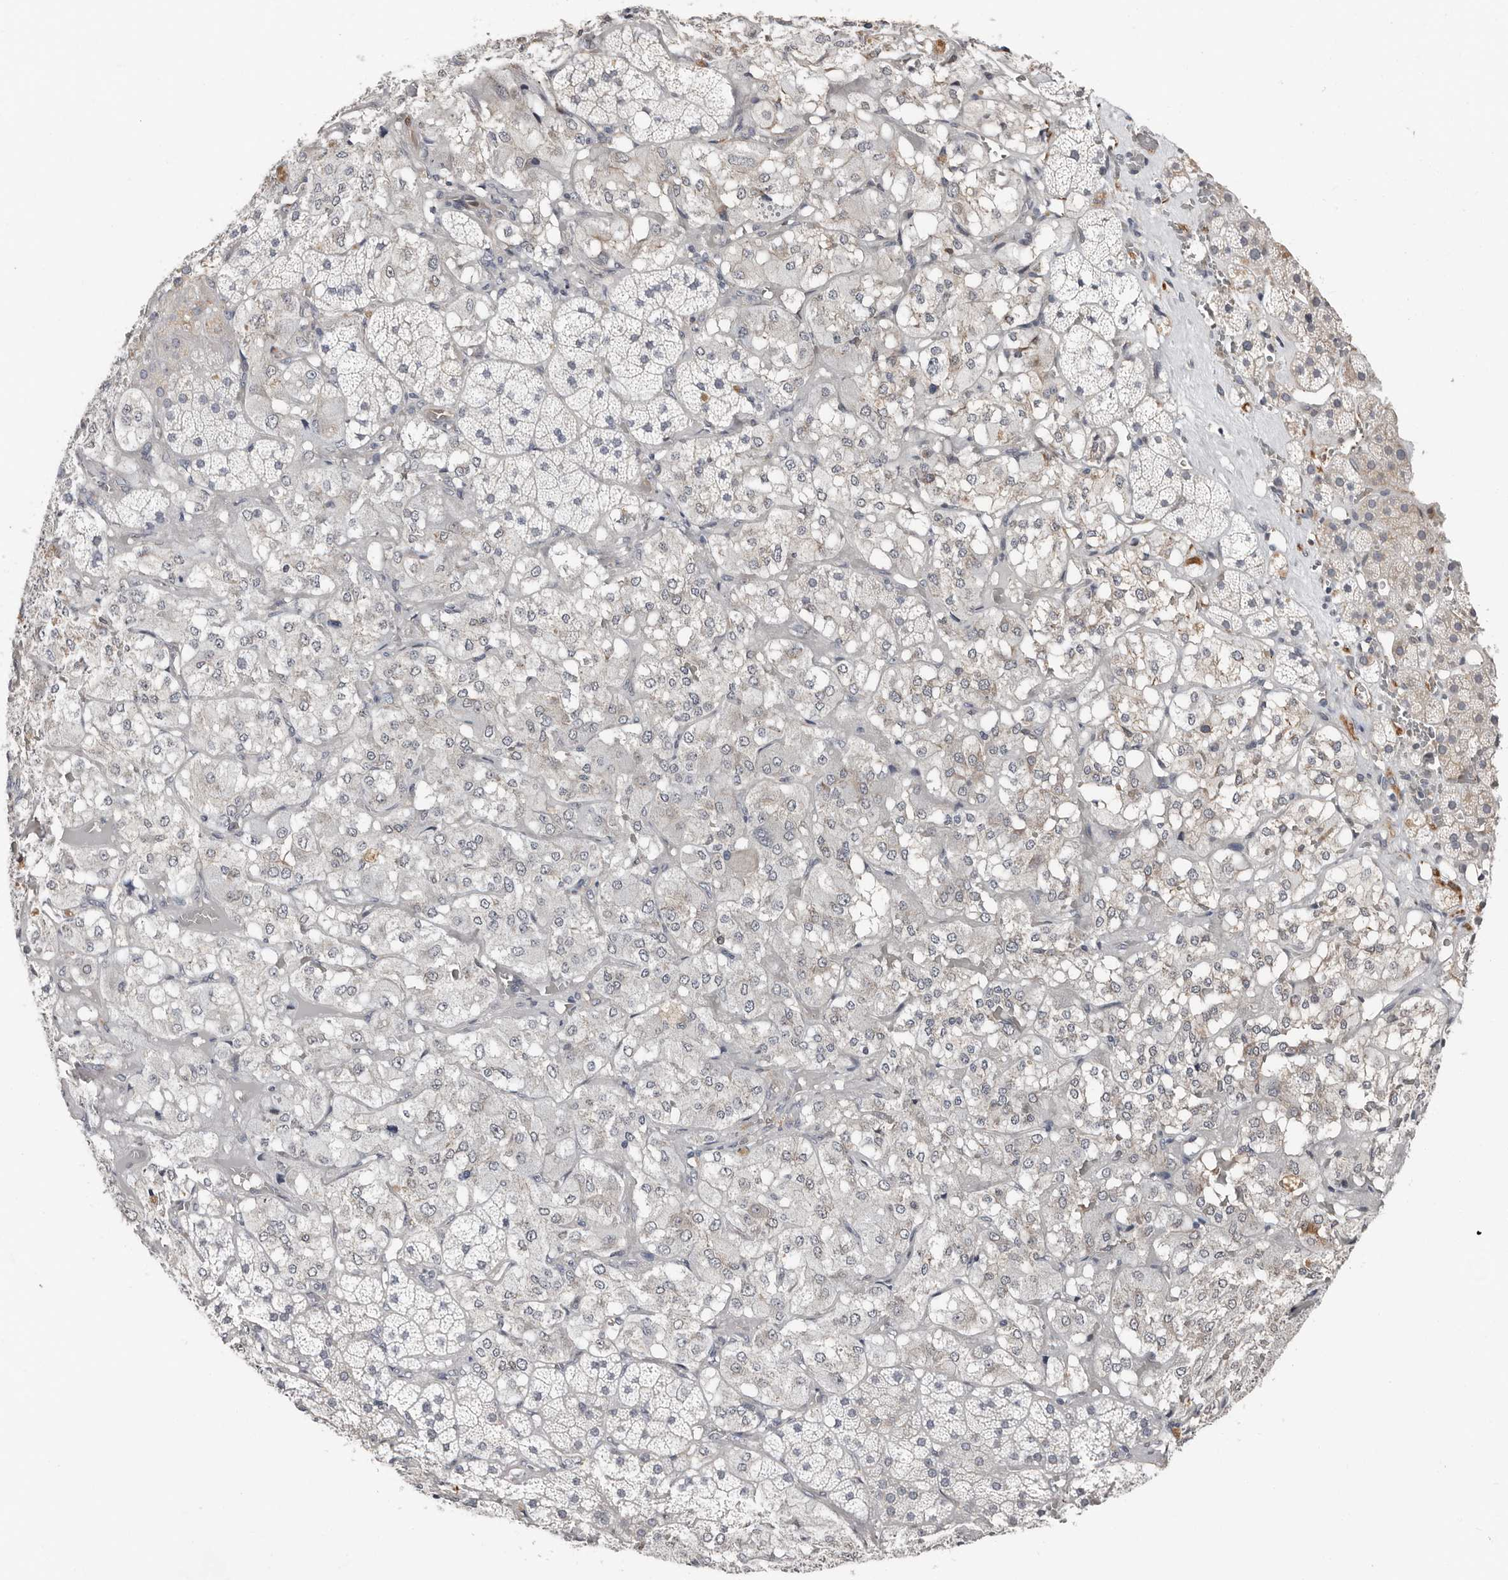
{"staining": {"intensity": "negative", "quantity": "none", "location": "none"}, "tissue": "adrenal gland", "cell_type": "Glandular cells", "image_type": "normal", "snomed": [{"axis": "morphology", "description": "Normal tissue, NOS"}, {"axis": "topography", "description": "Adrenal gland"}], "caption": "This image is of benign adrenal gland stained with immunohistochemistry to label a protein in brown with the nuclei are counter-stained blue. There is no positivity in glandular cells.", "gene": "ASRGL1", "patient": {"sex": "male", "age": 57}}